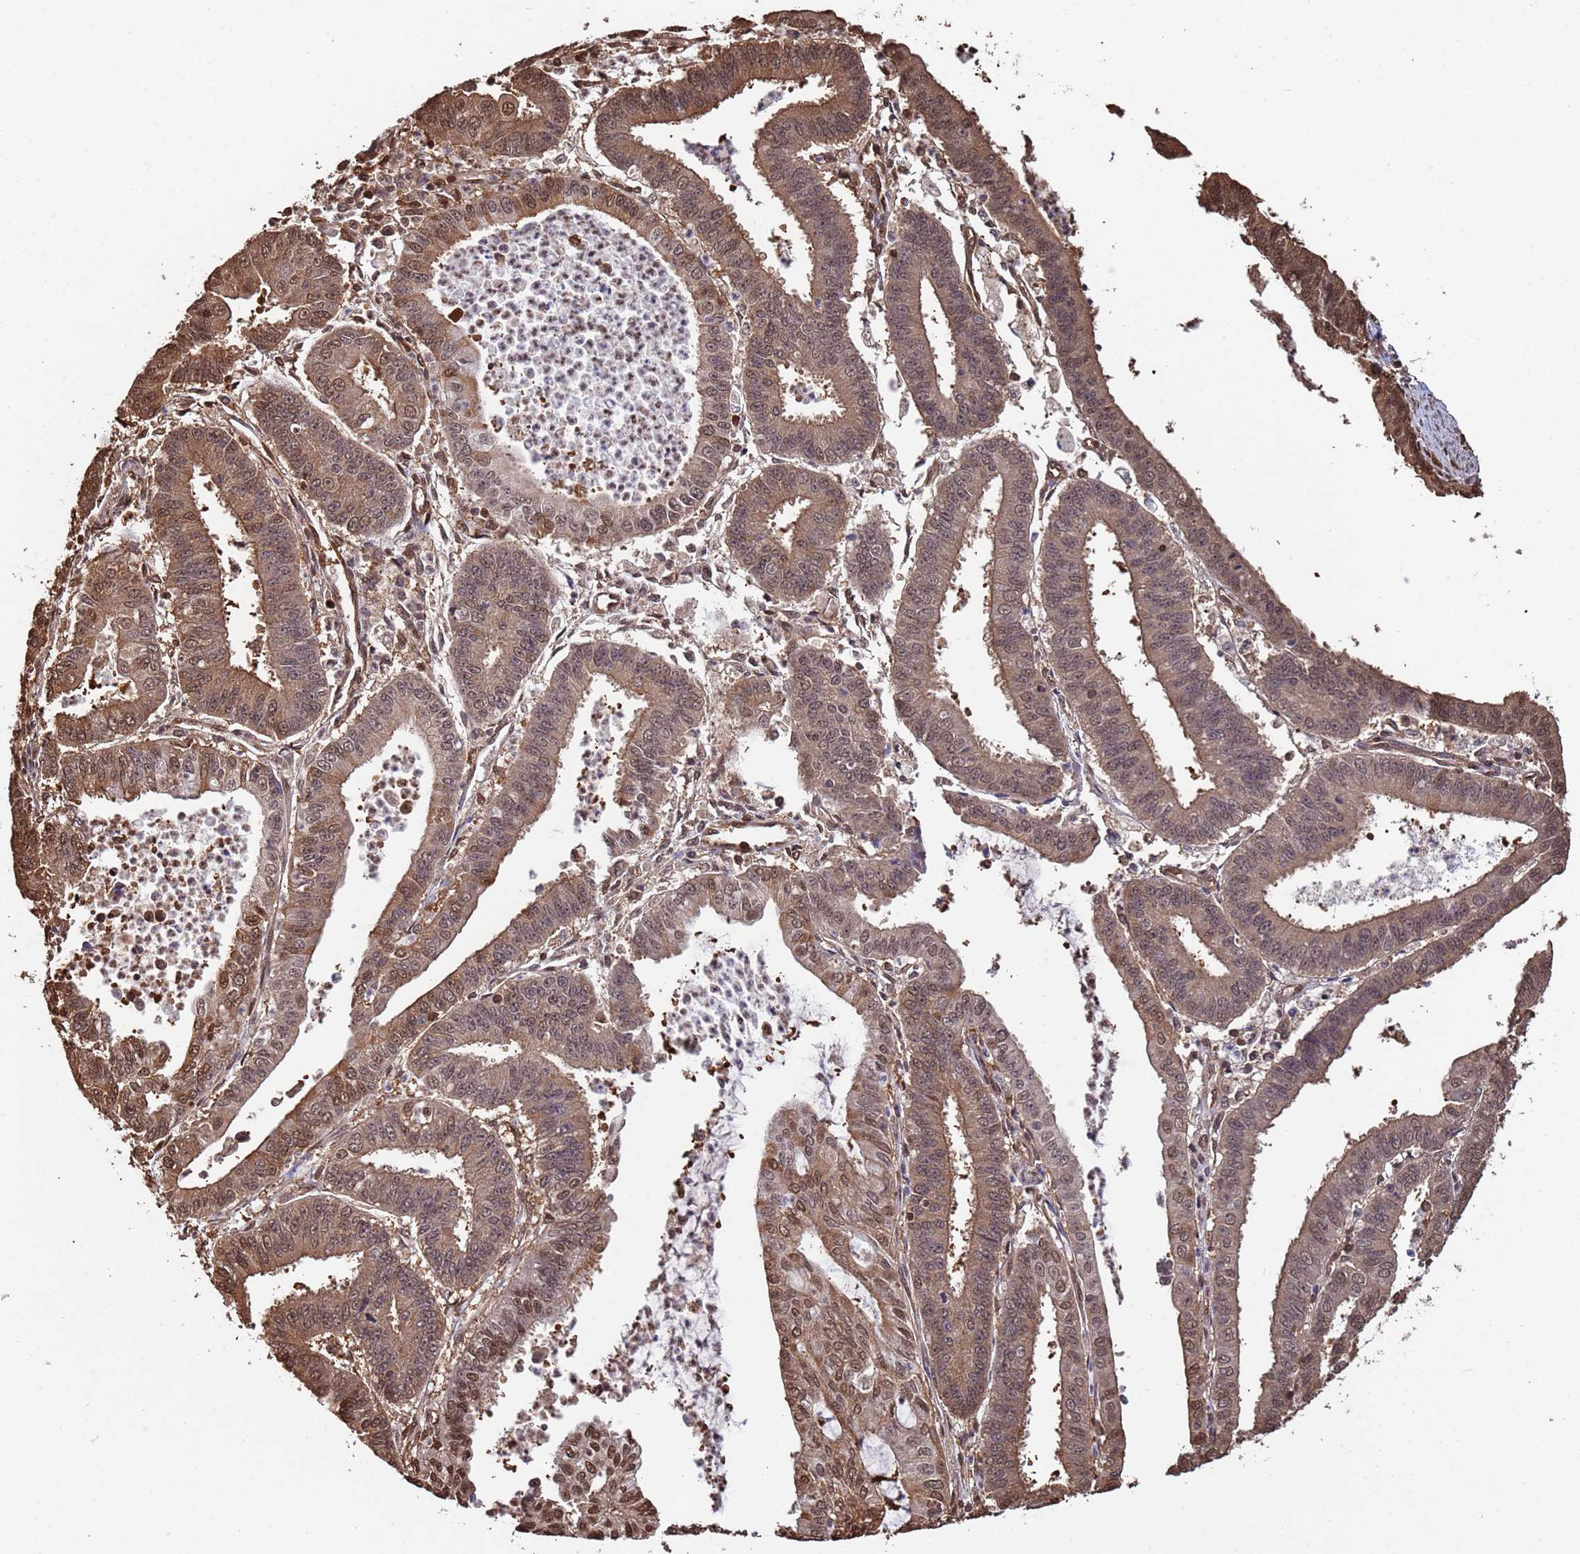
{"staining": {"intensity": "moderate", "quantity": ">75%", "location": "cytoplasmic/membranous,nuclear"}, "tissue": "endometrial cancer", "cell_type": "Tumor cells", "image_type": "cancer", "snomed": [{"axis": "morphology", "description": "Adenocarcinoma, NOS"}, {"axis": "topography", "description": "Endometrium"}], "caption": "Tumor cells reveal medium levels of moderate cytoplasmic/membranous and nuclear expression in approximately >75% of cells in adenocarcinoma (endometrial).", "gene": "SUMO4", "patient": {"sex": "female", "age": 73}}